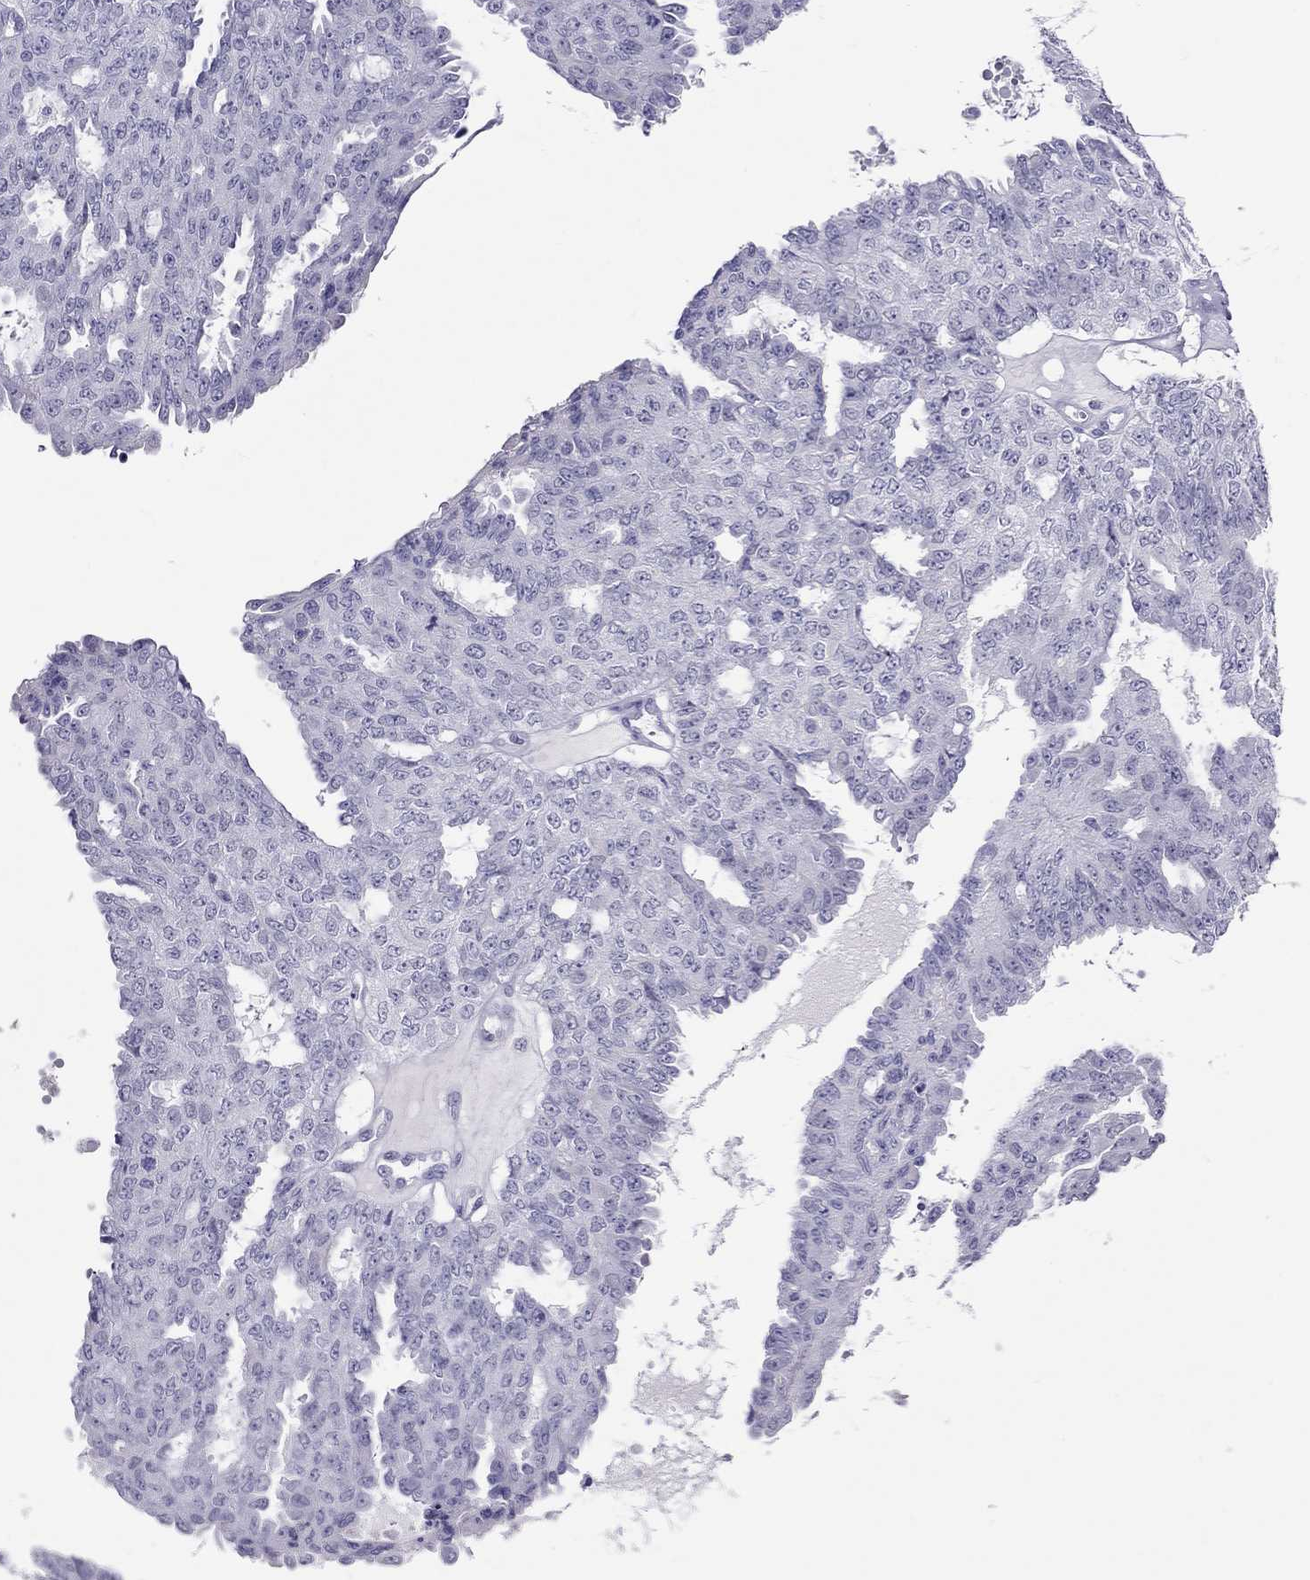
{"staining": {"intensity": "negative", "quantity": "none", "location": "none"}, "tissue": "ovarian cancer", "cell_type": "Tumor cells", "image_type": "cancer", "snomed": [{"axis": "morphology", "description": "Cystadenocarcinoma, serous, NOS"}, {"axis": "topography", "description": "Ovary"}], "caption": "This is a image of immunohistochemistry (IHC) staining of ovarian cancer, which shows no staining in tumor cells.", "gene": "CHRNB3", "patient": {"sex": "female", "age": 71}}